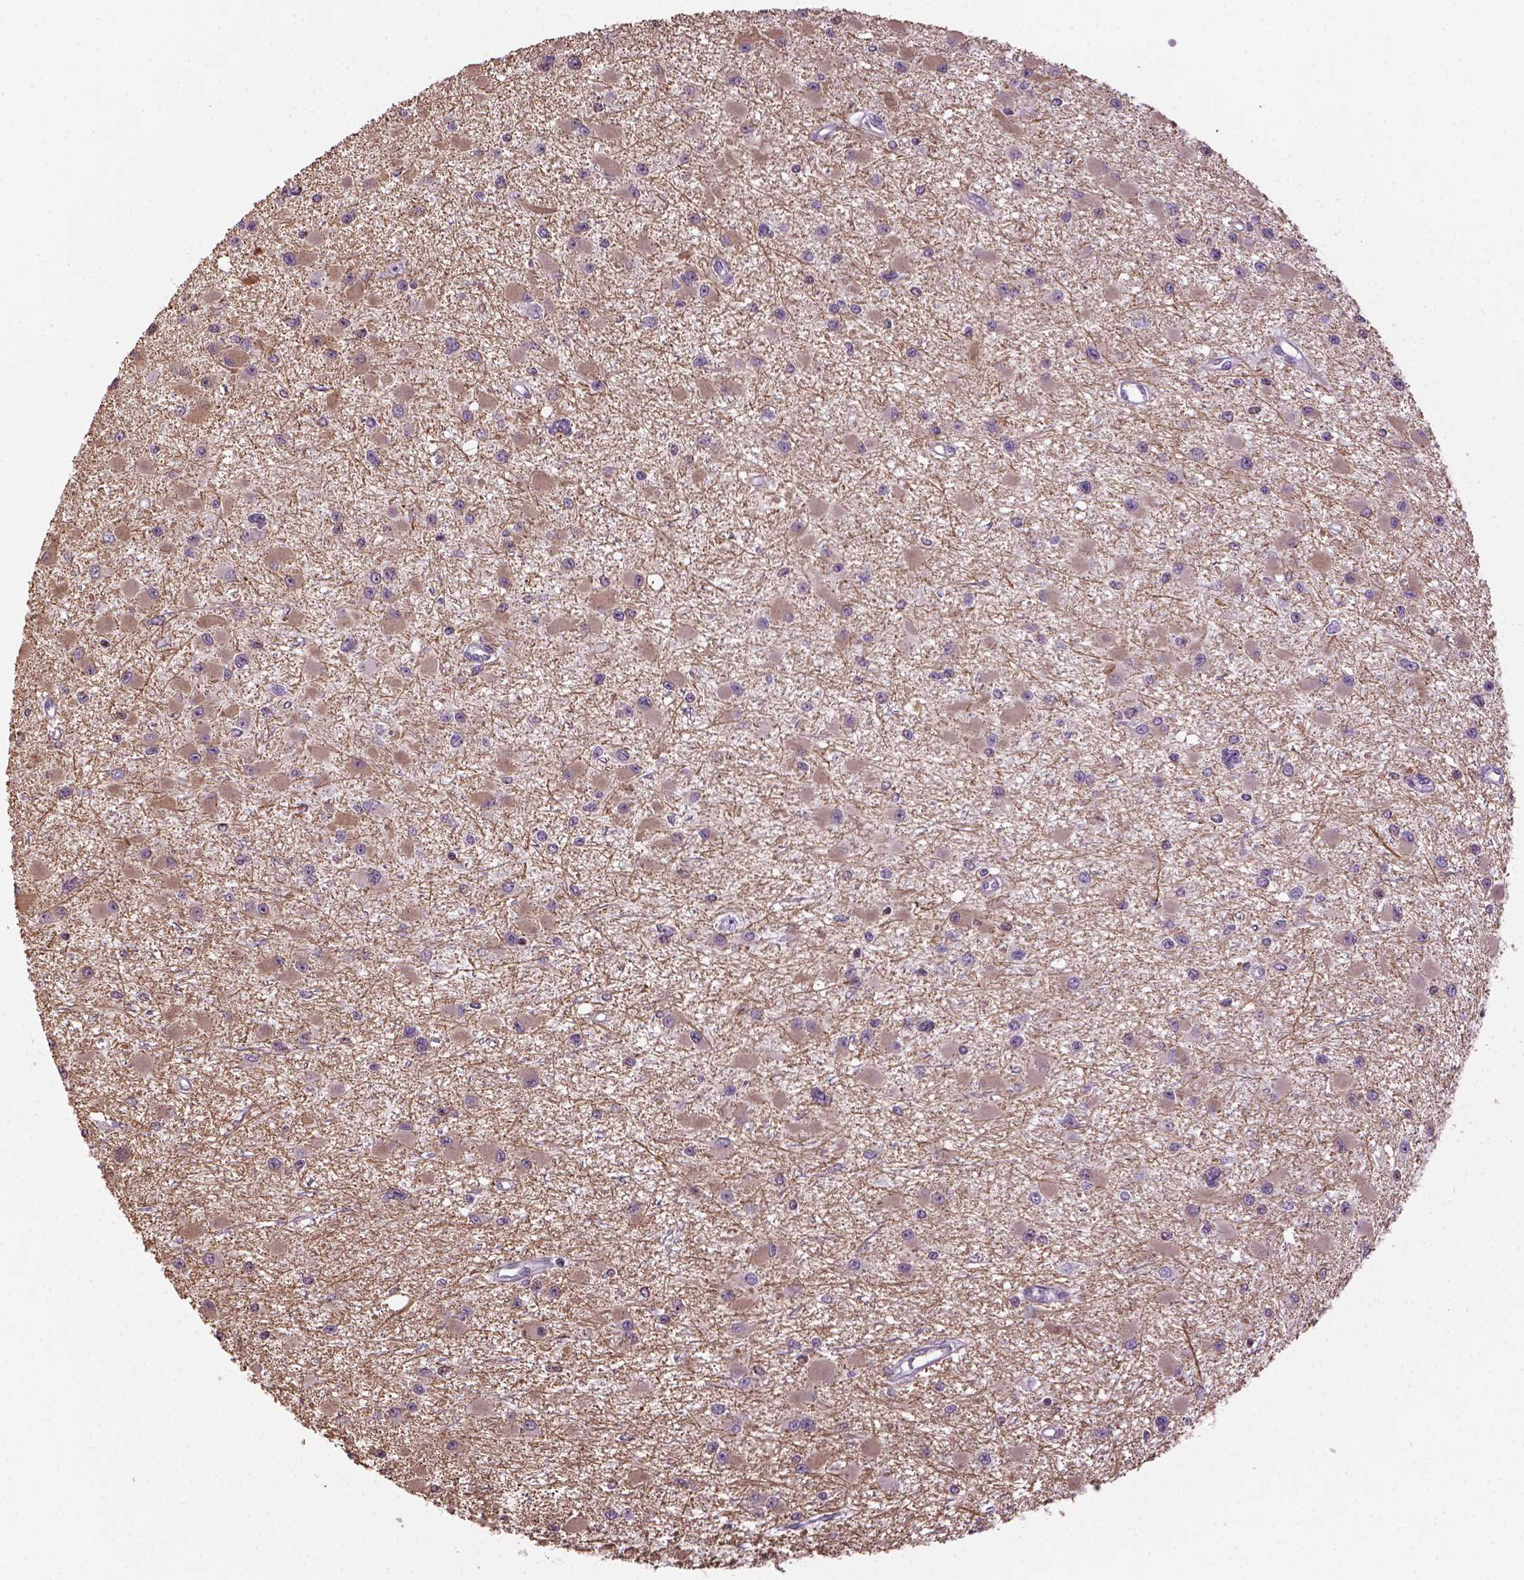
{"staining": {"intensity": "weak", "quantity": "<25%", "location": "cytoplasmic/membranous"}, "tissue": "glioma", "cell_type": "Tumor cells", "image_type": "cancer", "snomed": [{"axis": "morphology", "description": "Glioma, malignant, High grade"}, {"axis": "topography", "description": "Brain"}], "caption": "Immunohistochemical staining of glioma displays no significant staining in tumor cells.", "gene": "NTNG2", "patient": {"sex": "male", "age": 54}}